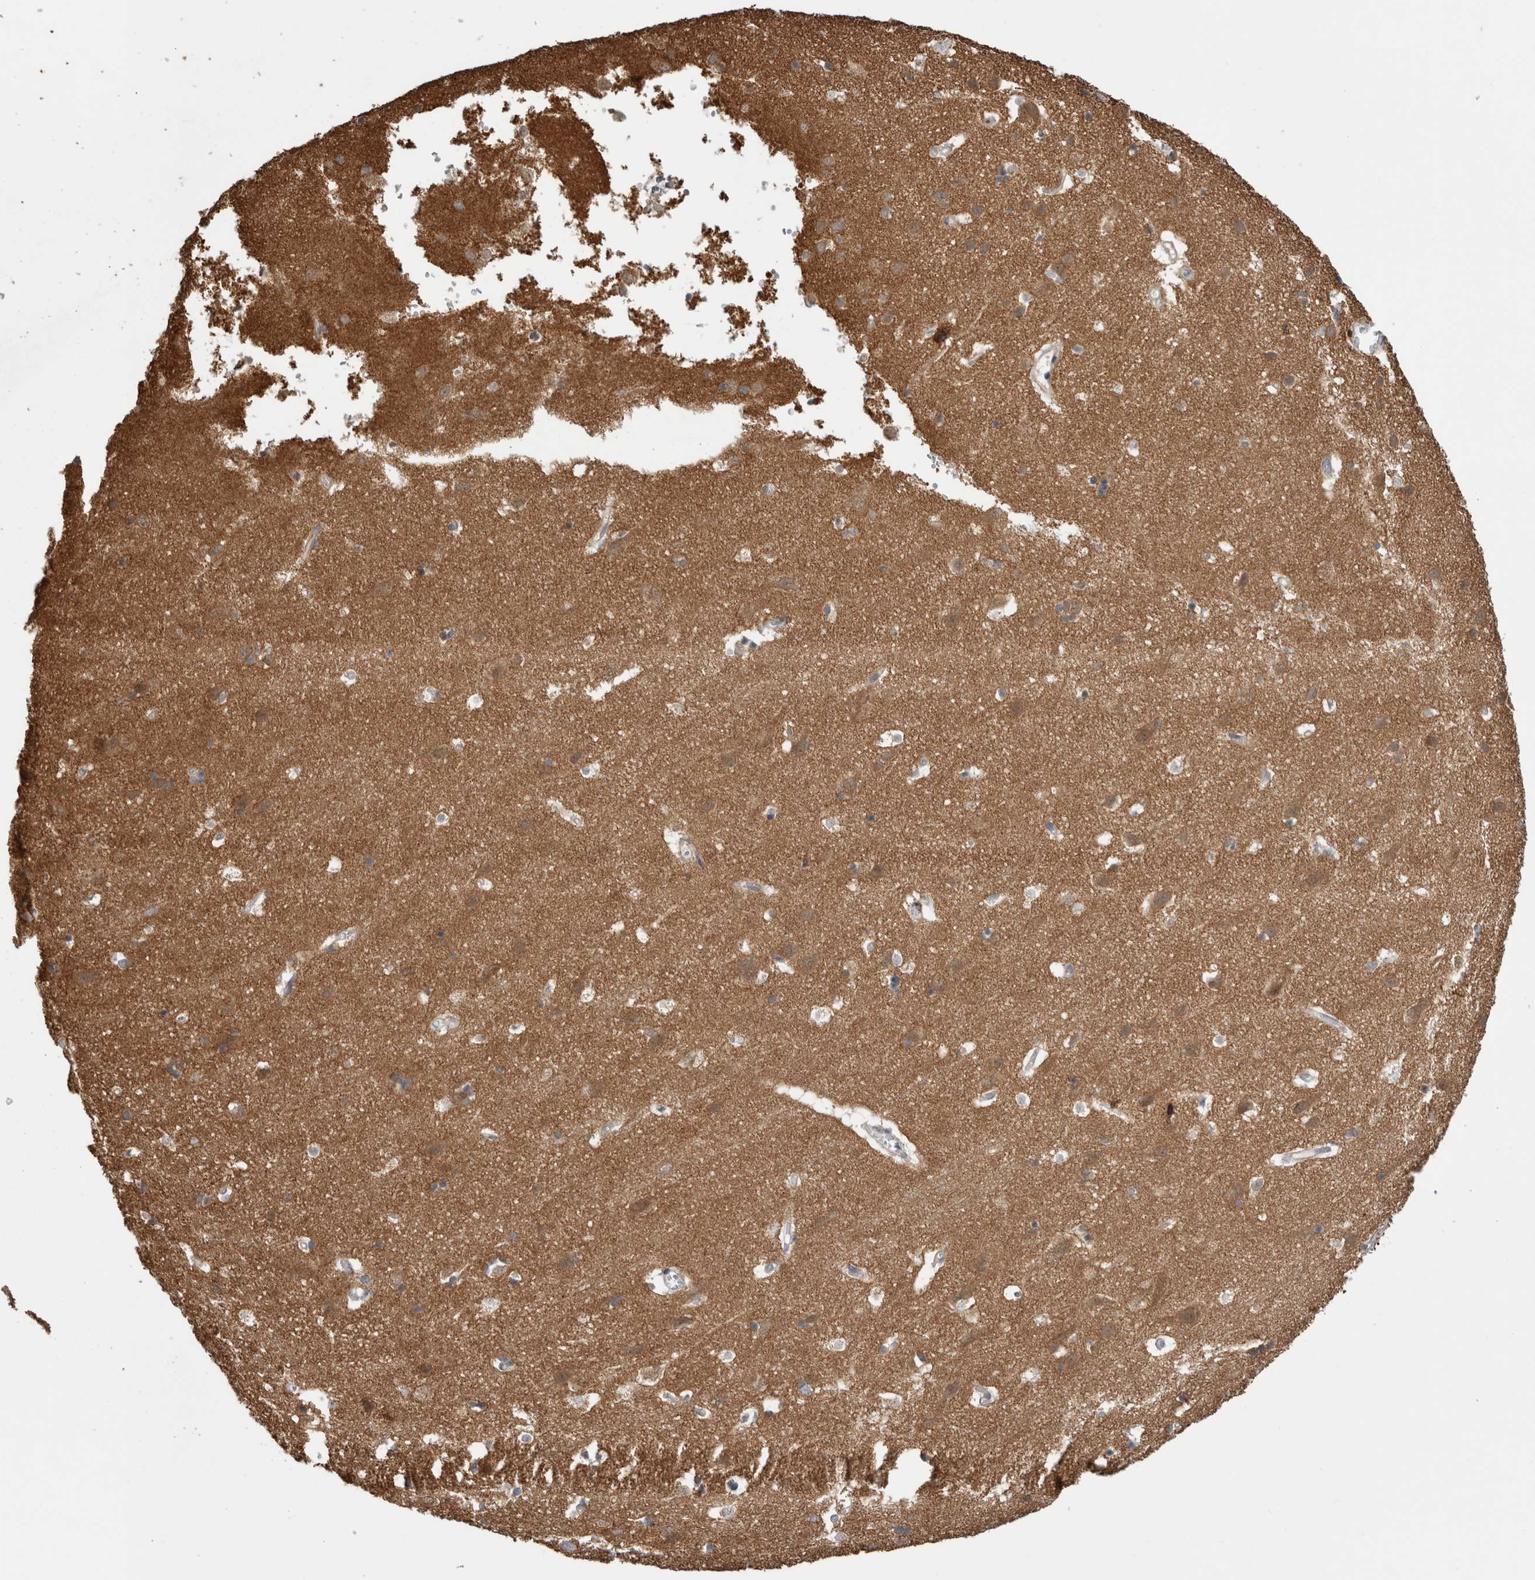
{"staining": {"intensity": "negative", "quantity": "none", "location": "none"}, "tissue": "cerebral cortex", "cell_type": "Endothelial cells", "image_type": "normal", "snomed": [{"axis": "morphology", "description": "Normal tissue, NOS"}, {"axis": "topography", "description": "Cerebral cortex"}], "caption": "An image of cerebral cortex stained for a protein reveals no brown staining in endothelial cells.", "gene": "ADGRL3", "patient": {"sex": "male", "age": 54}}